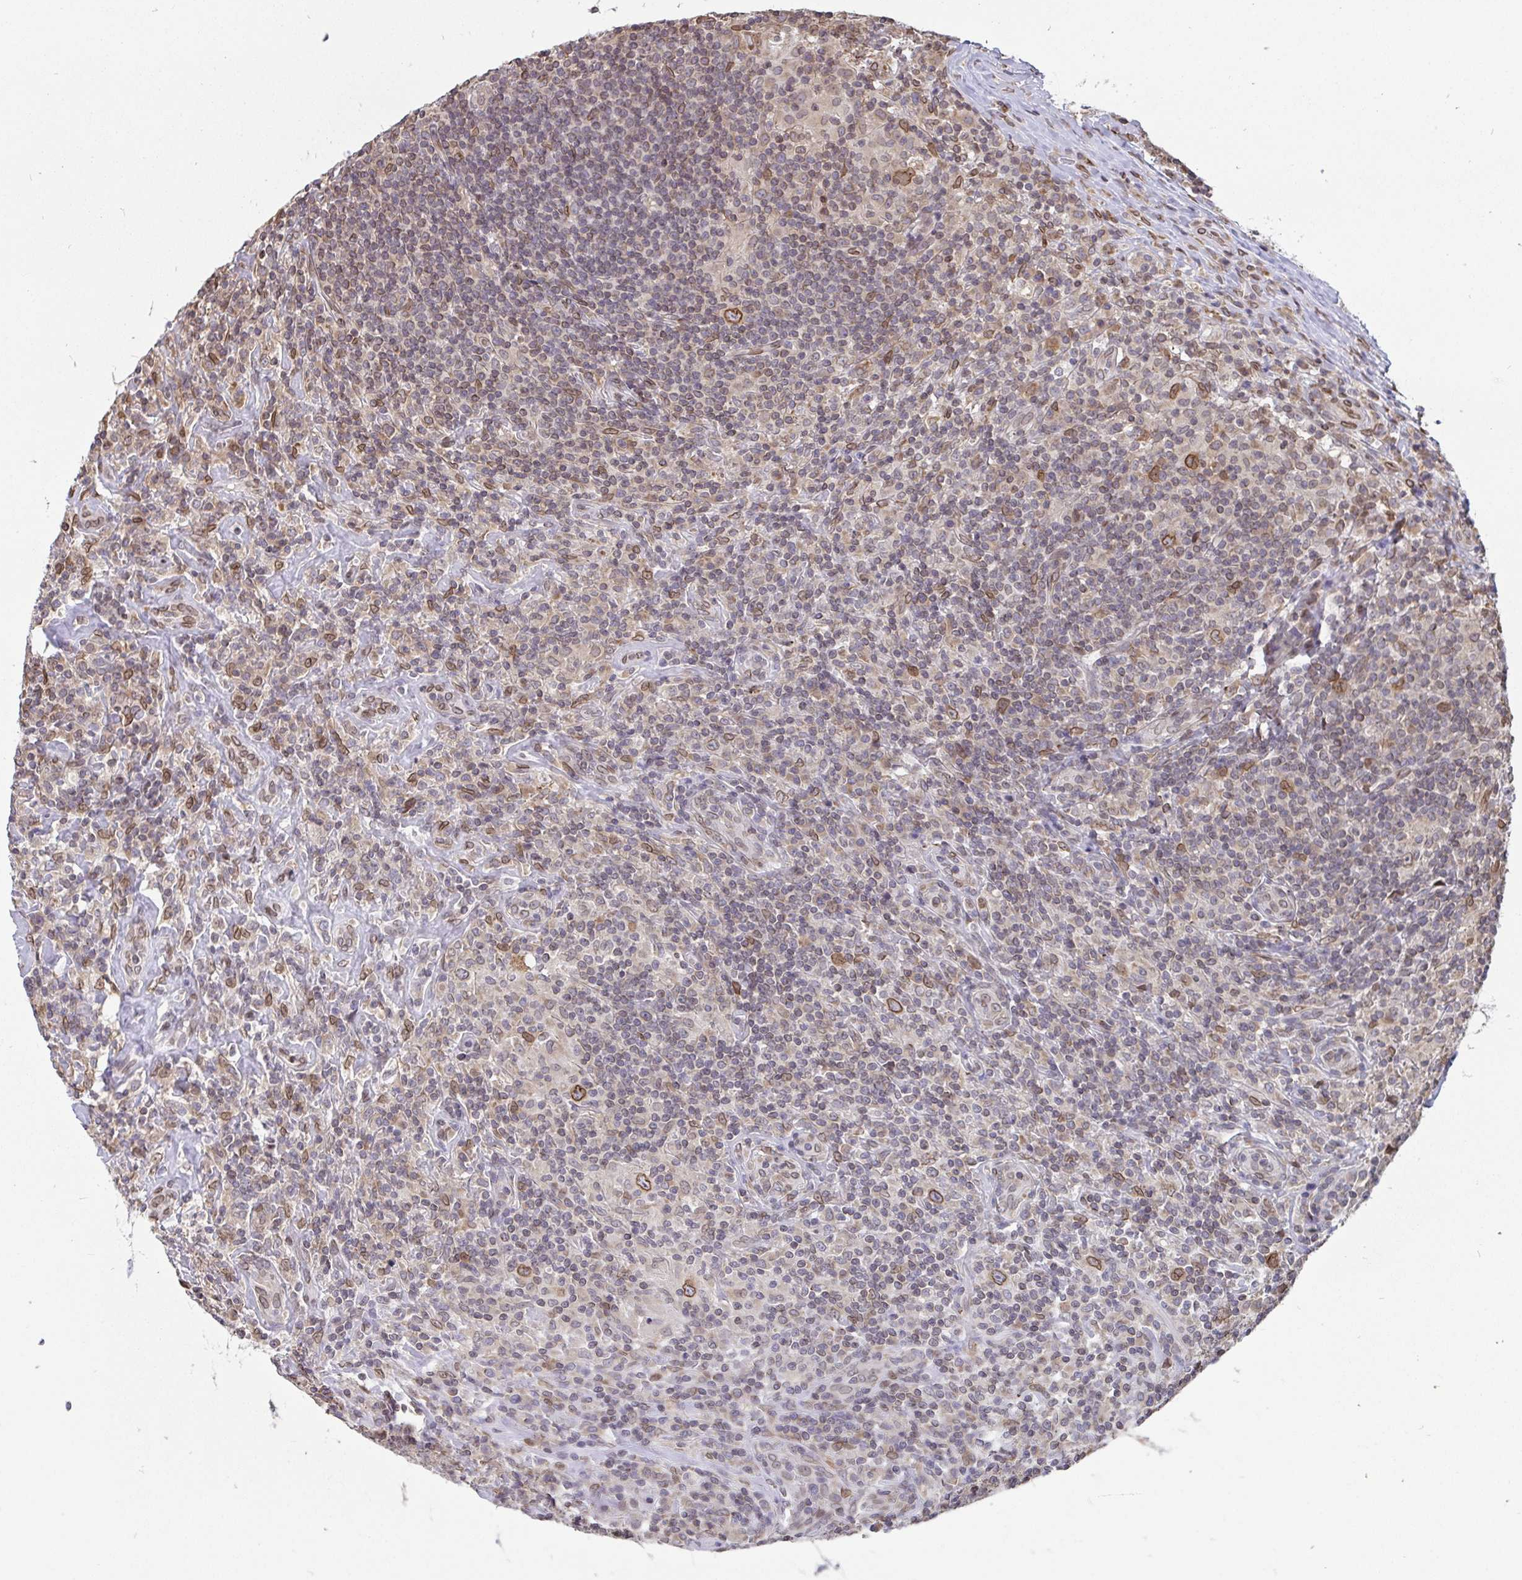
{"staining": {"intensity": "moderate", "quantity": ">75%", "location": "cytoplasmic/membranous,nuclear"}, "tissue": "lymphoma", "cell_type": "Tumor cells", "image_type": "cancer", "snomed": [{"axis": "morphology", "description": "Hodgkin's disease, NOS"}, {"axis": "morphology", "description": "Hodgkin's lymphoma, nodular sclerosis"}, {"axis": "topography", "description": "Lymph node"}], "caption": "IHC histopathology image of neoplastic tissue: human Hodgkin's lymphoma, nodular sclerosis stained using immunohistochemistry demonstrates medium levels of moderate protein expression localized specifically in the cytoplasmic/membranous and nuclear of tumor cells, appearing as a cytoplasmic/membranous and nuclear brown color.", "gene": "EMD", "patient": {"sex": "female", "age": 10}}